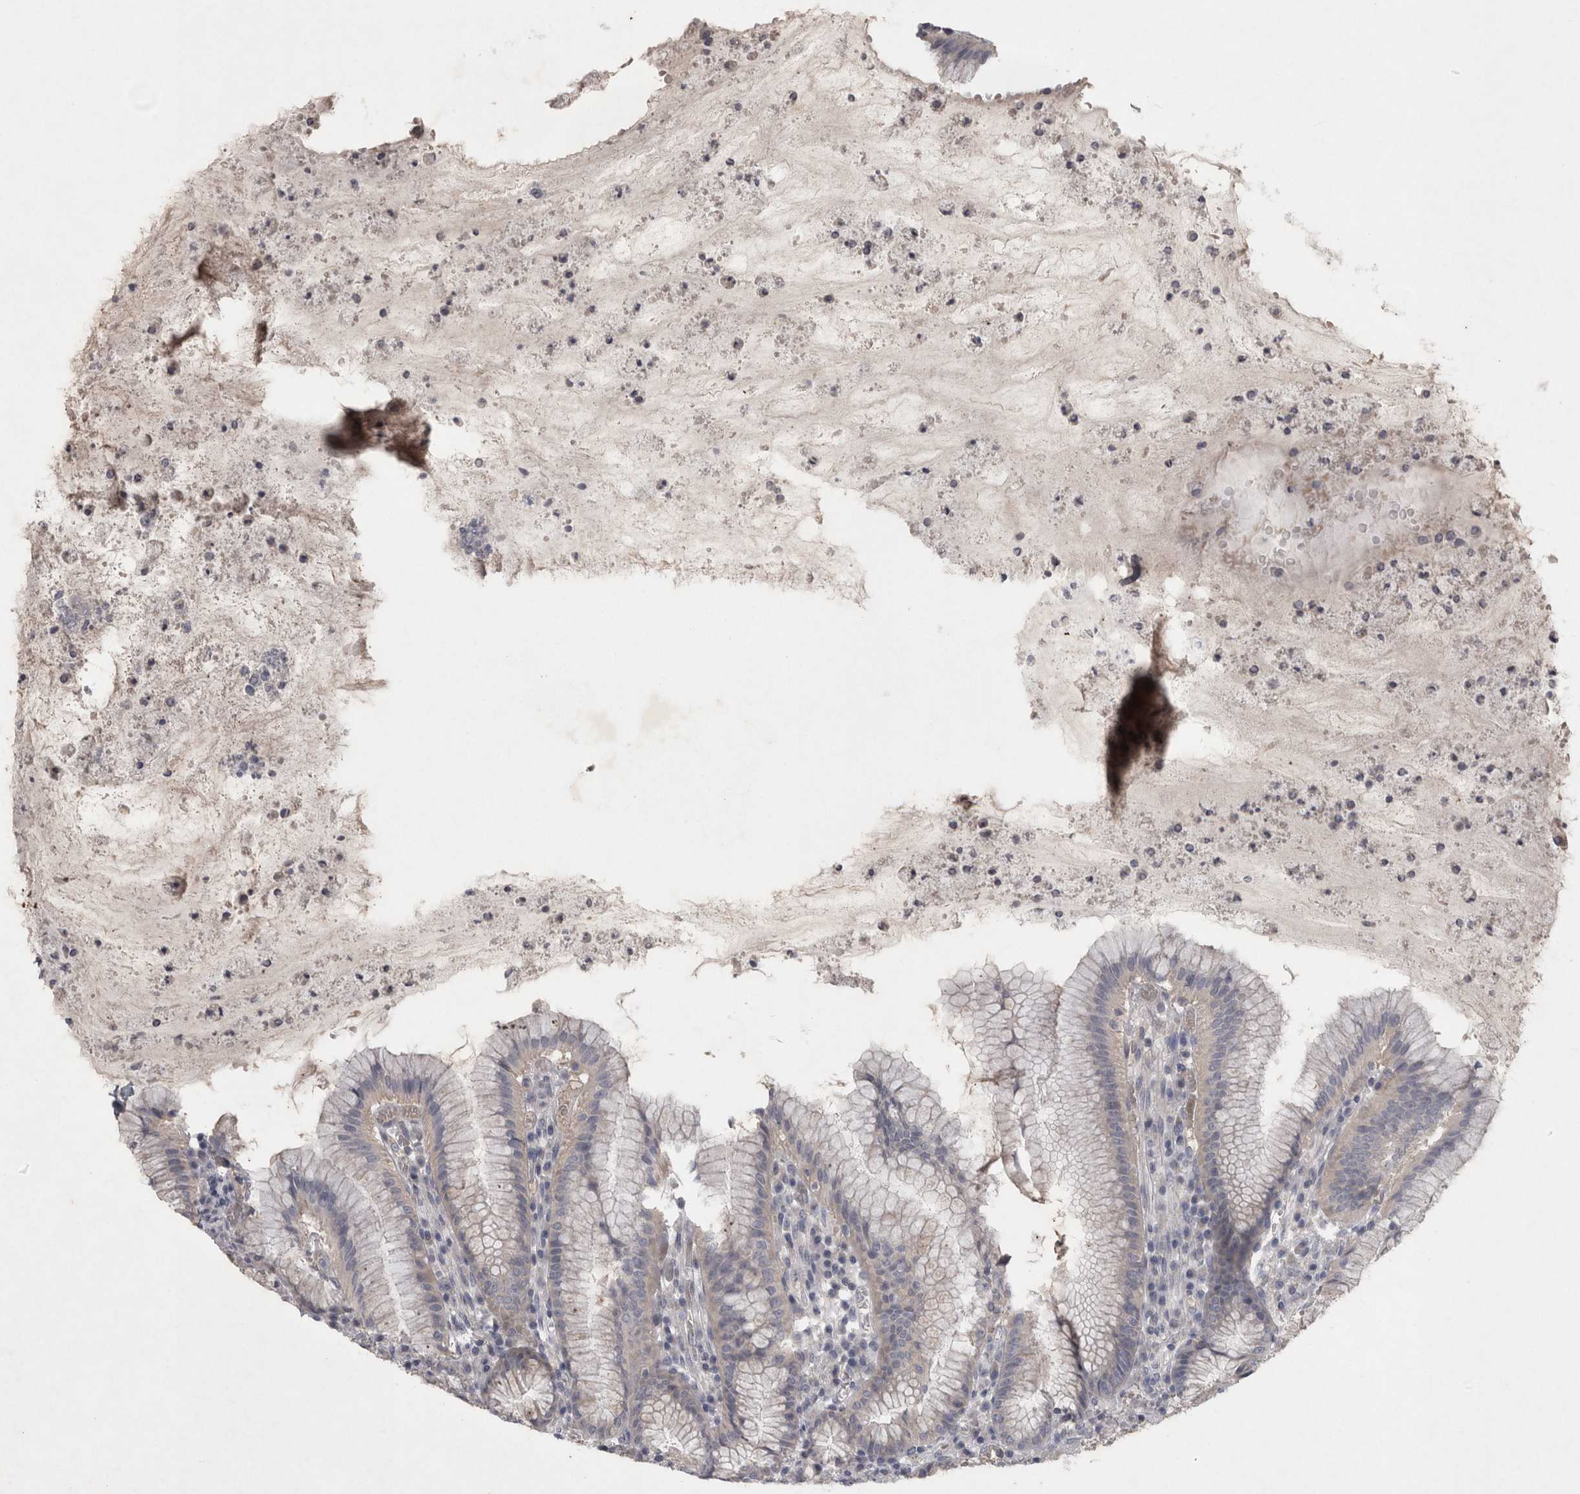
{"staining": {"intensity": "weak", "quantity": "25%-75%", "location": "cytoplasmic/membranous"}, "tissue": "stomach", "cell_type": "Glandular cells", "image_type": "normal", "snomed": [{"axis": "morphology", "description": "Normal tissue, NOS"}, {"axis": "topography", "description": "Stomach"}], "caption": "Glandular cells reveal weak cytoplasmic/membranous expression in about 25%-75% of cells in benign stomach. (Stains: DAB in brown, nuclei in blue, Microscopy: brightfield microscopy at high magnification).", "gene": "ENPP7", "patient": {"sex": "male", "age": 55}}